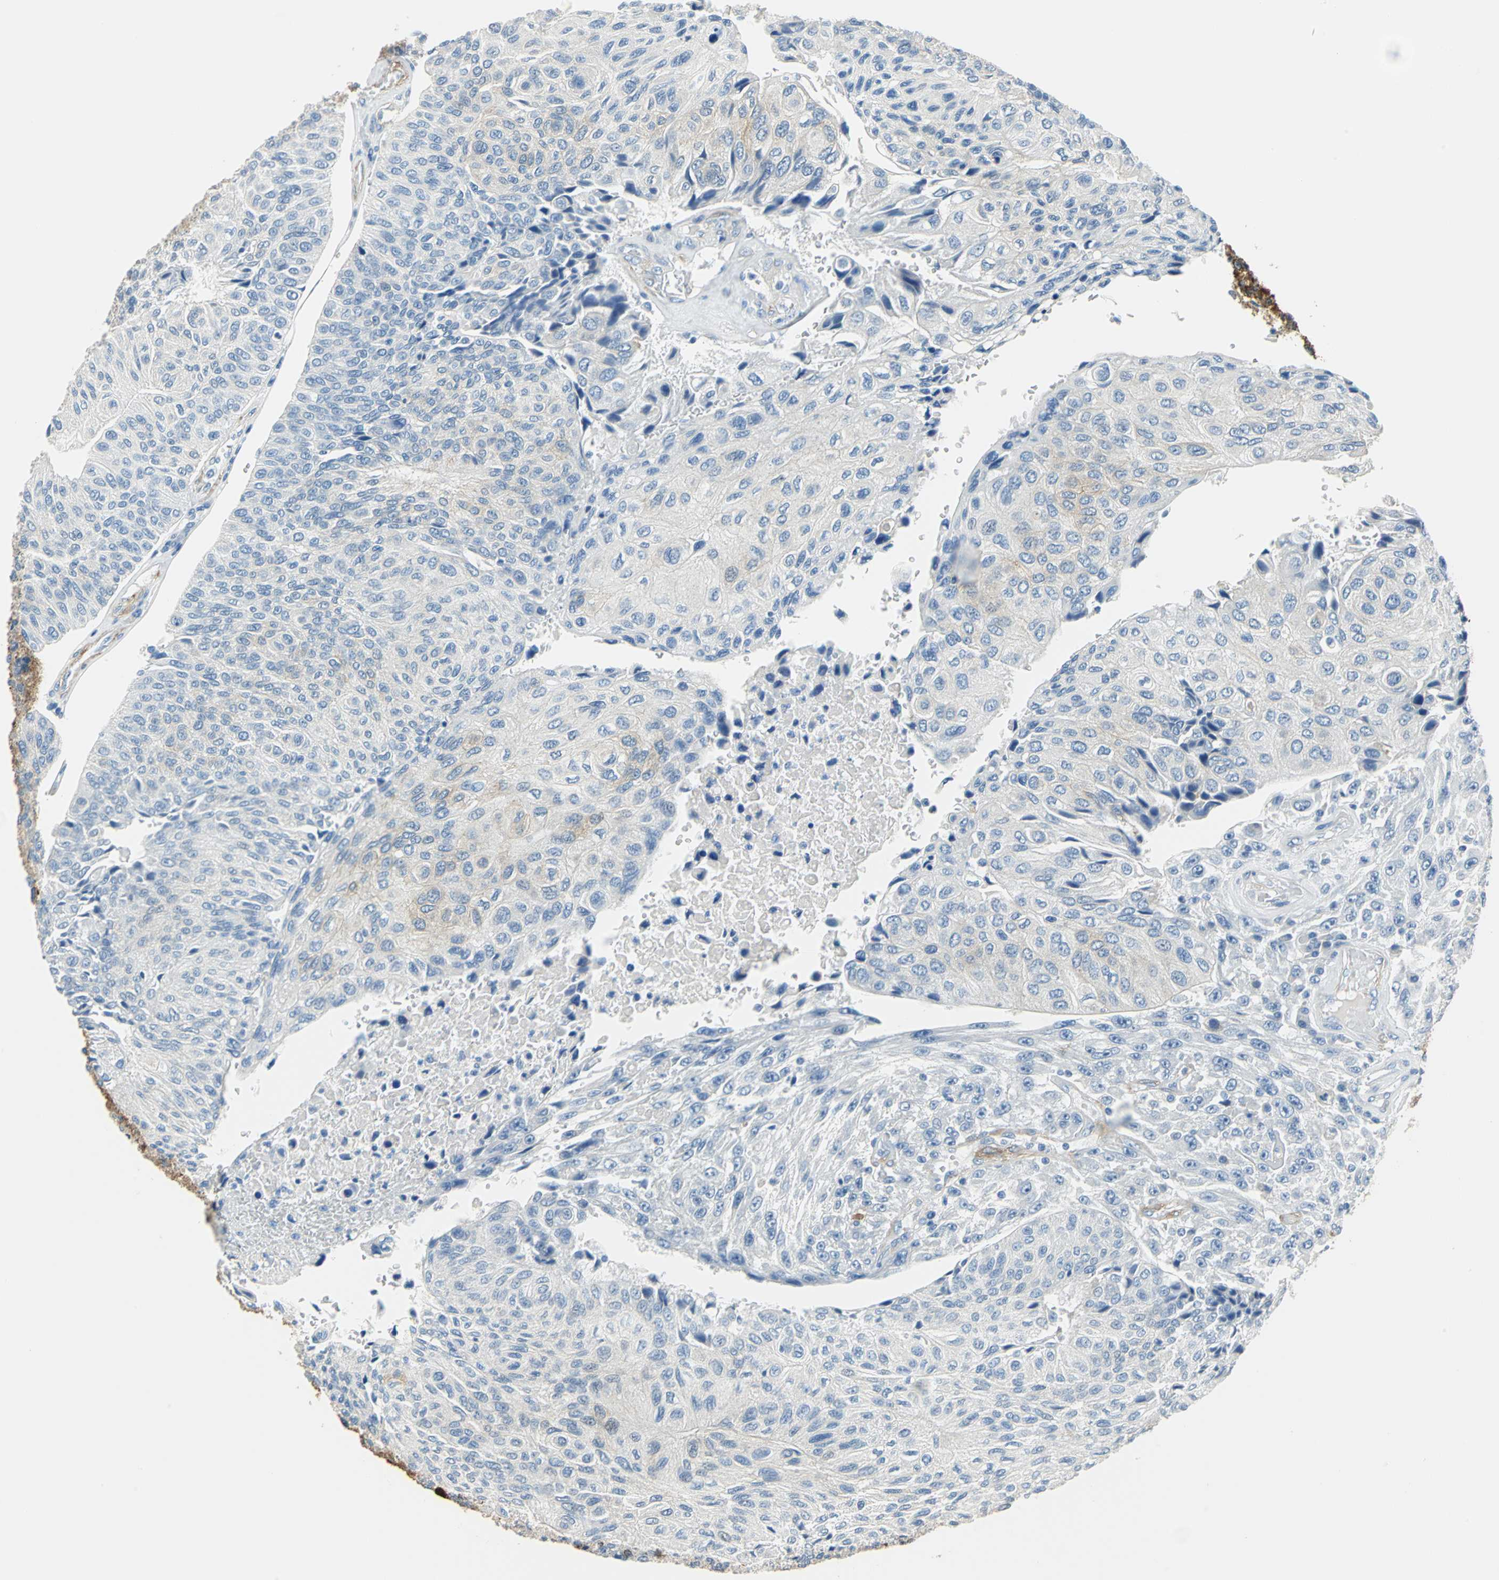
{"staining": {"intensity": "negative", "quantity": "none", "location": "none"}, "tissue": "urothelial cancer", "cell_type": "Tumor cells", "image_type": "cancer", "snomed": [{"axis": "morphology", "description": "Urothelial carcinoma, High grade"}, {"axis": "topography", "description": "Urinary bladder"}], "caption": "An immunohistochemistry (IHC) photomicrograph of urothelial cancer is shown. There is no staining in tumor cells of urothelial cancer.", "gene": "AKAP12", "patient": {"sex": "male", "age": 66}}